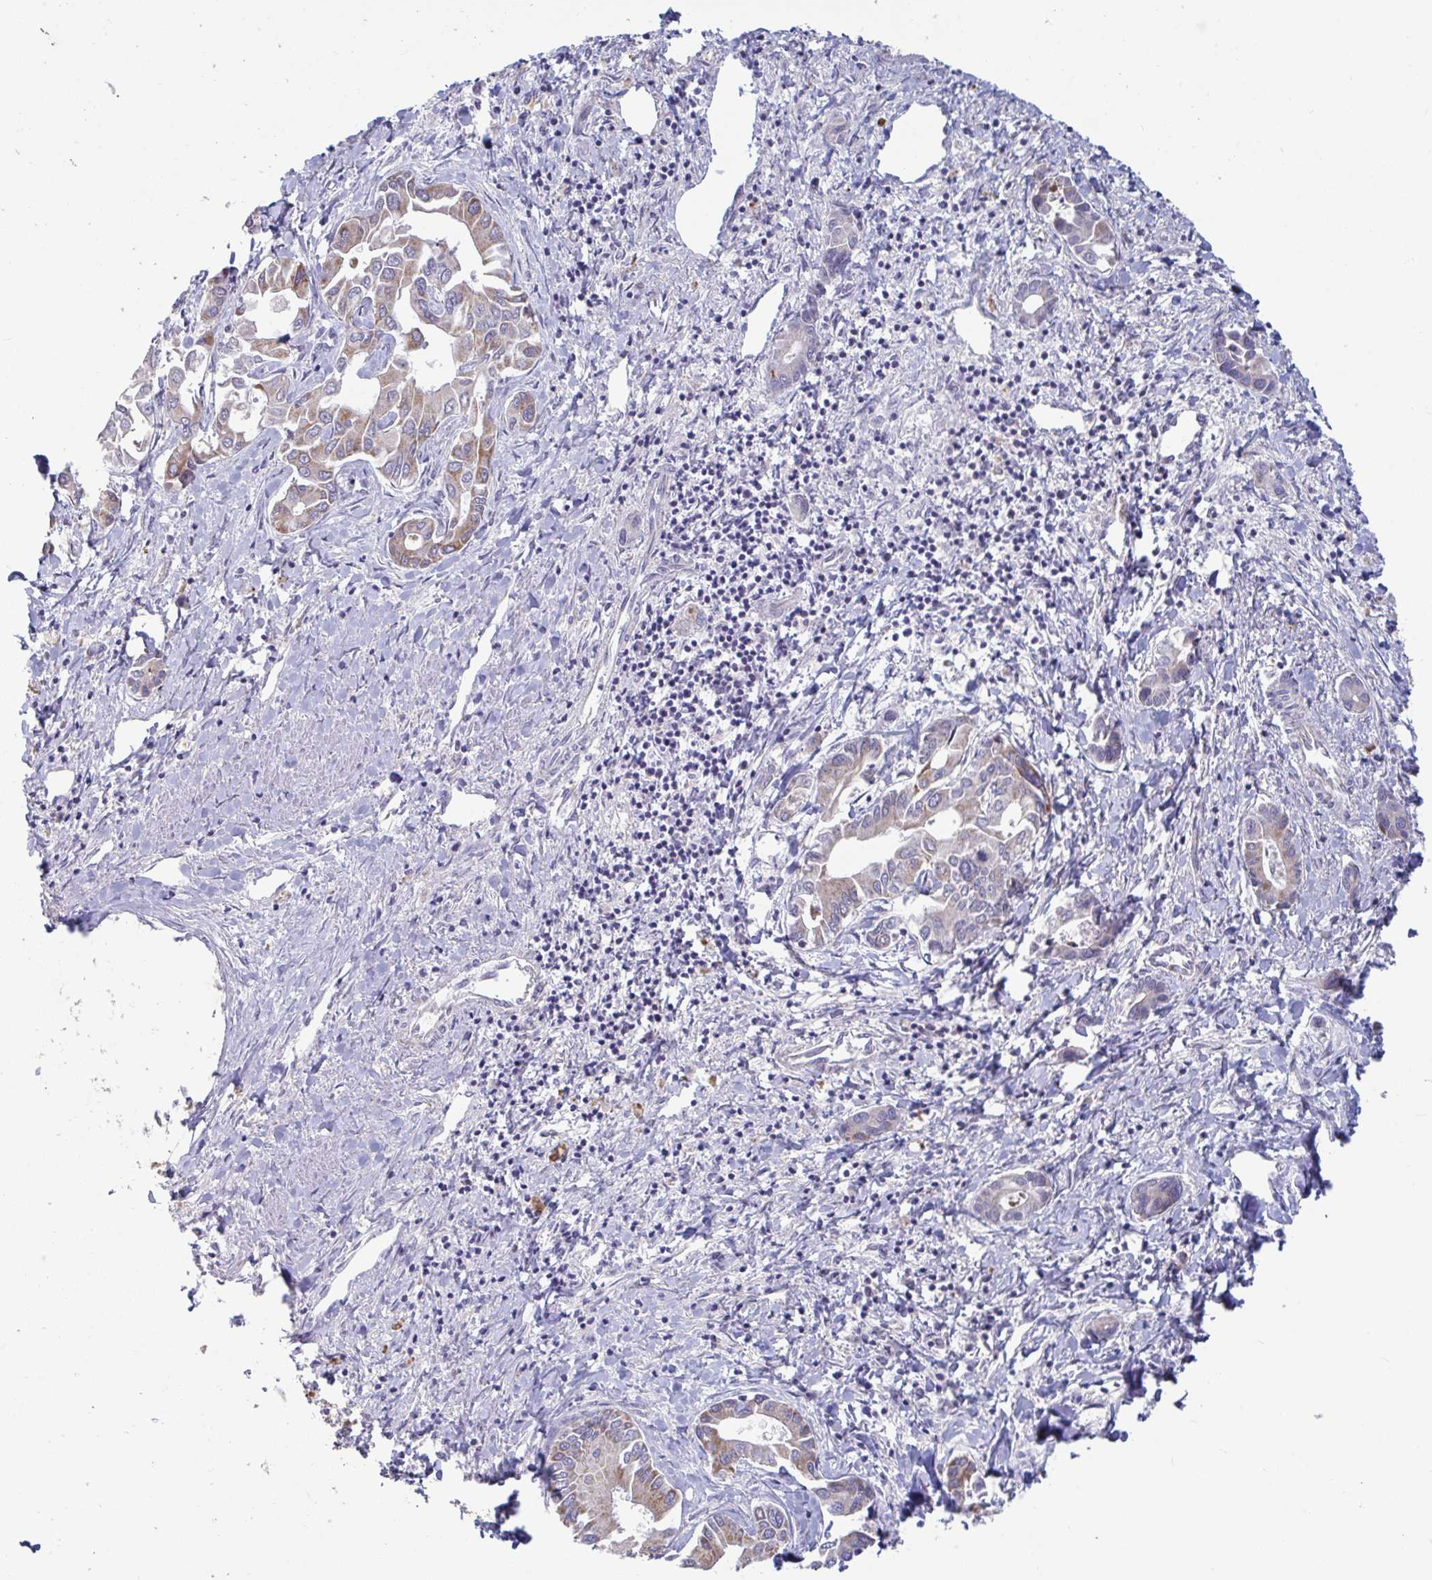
{"staining": {"intensity": "weak", "quantity": "25%-75%", "location": "cytoplasmic/membranous"}, "tissue": "liver cancer", "cell_type": "Tumor cells", "image_type": "cancer", "snomed": [{"axis": "morphology", "description": "Cholangiocarcinoma"}, {"axis": "topography", "description": "Liver"}], "caption": "The histopathology image reveals immunohistochemical staining of liver cholangiocarcinoma. There is weak cytoplasmic/membranous positivity is present in about 25%-75% of tumor cells. (Brightfield microscopy of DAB IHC at high magnification).", "gene": "BCAT2", "patient": {"sex": "male", "age": 66}}